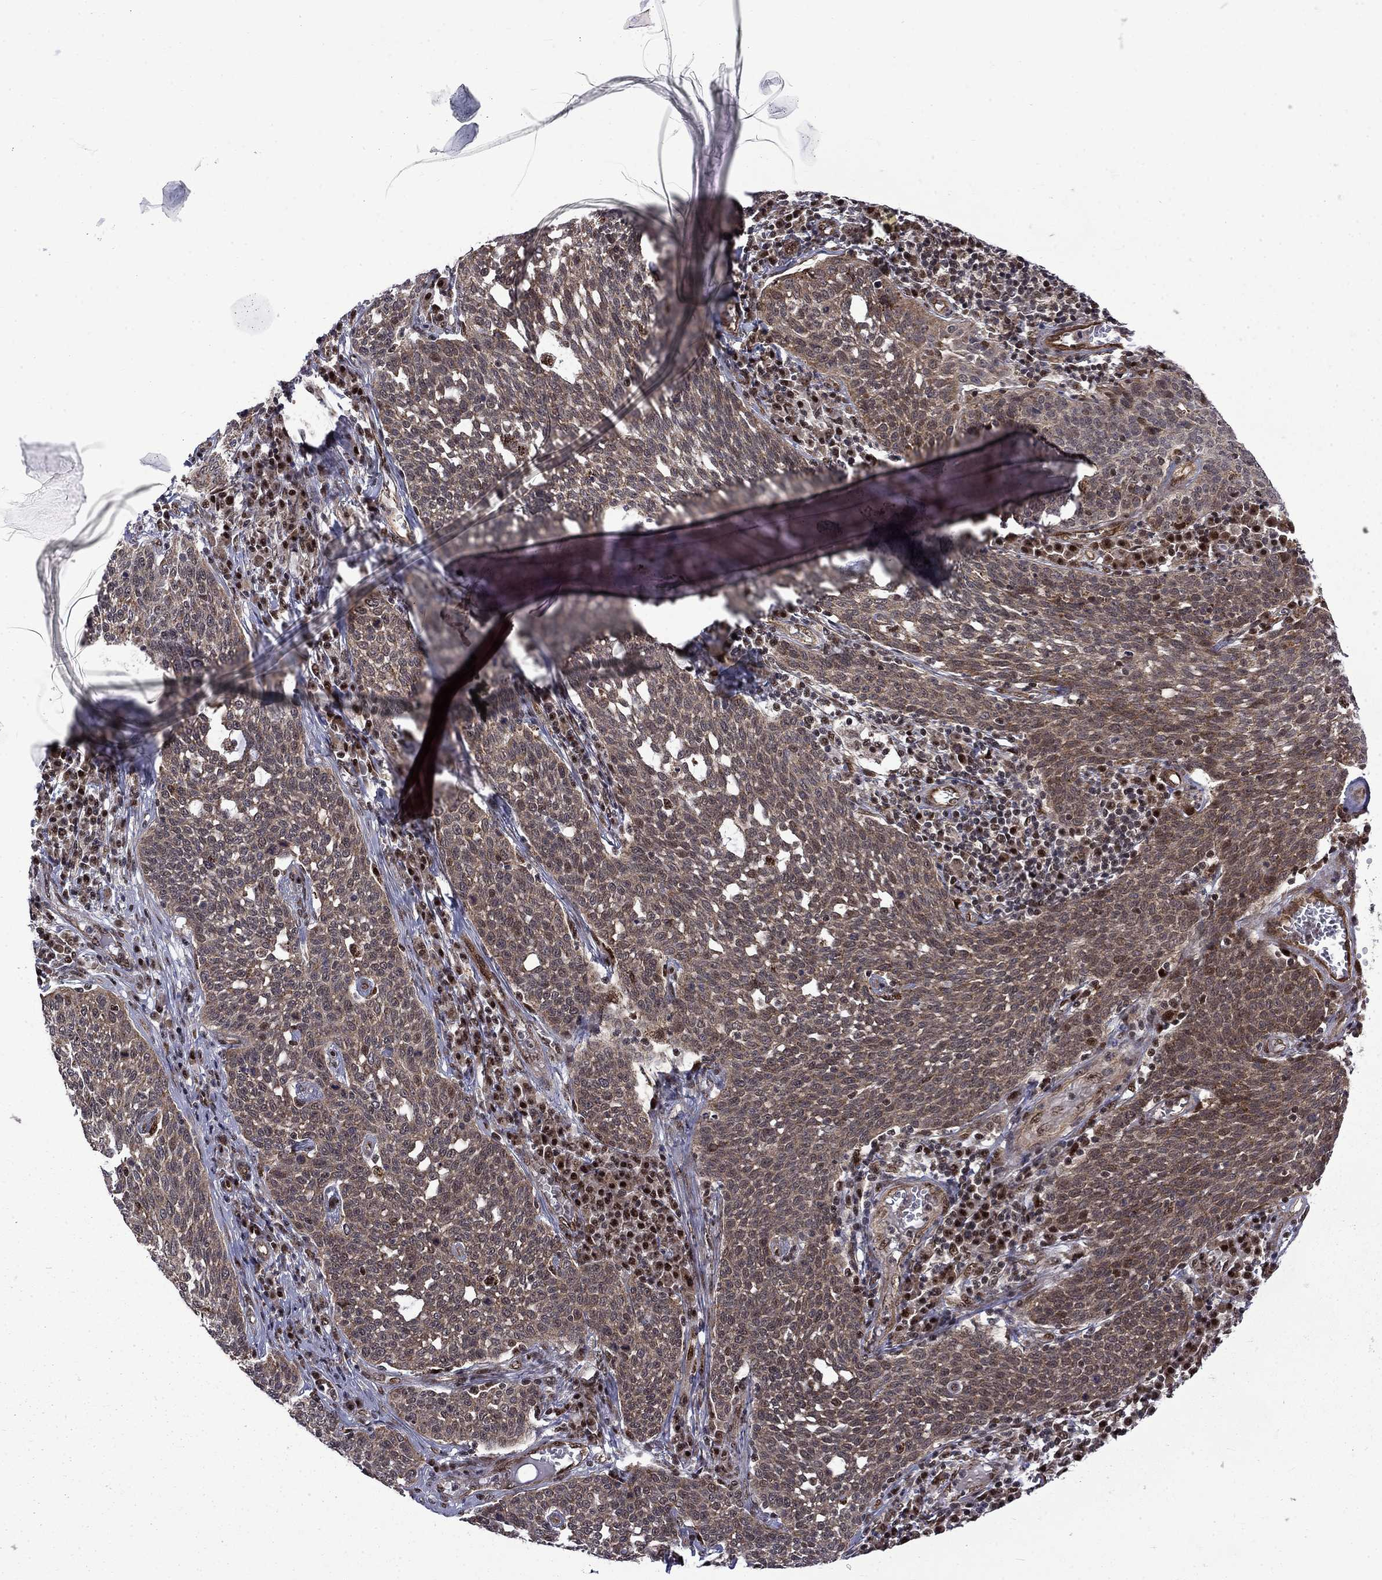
{"staining": {"intensity": "moderate", "quantity": "25%-75%", "location": "cytoplasmic/membranous"}, "tissue": "cervical cancer", "cell_type": "Tumor cells", "image_type": "cancer", "snomed": [{"axis": "morphology", "description": "Squamous cell carcinoma, NOS"}, {"axis": "topography", "description": "Cervix"}], "caption": "DAB (3,3'-diaminobenzidine) immunohistochemical staining of squamous cell carcinoma (cervical) reveals moderate cytoplasmic/membranous protein expression in about 25%-75% of tumor cells. Nuclei are stained in blue.", "gene": "KPNA3", "patient": {"sex": "female", "age": 34}}